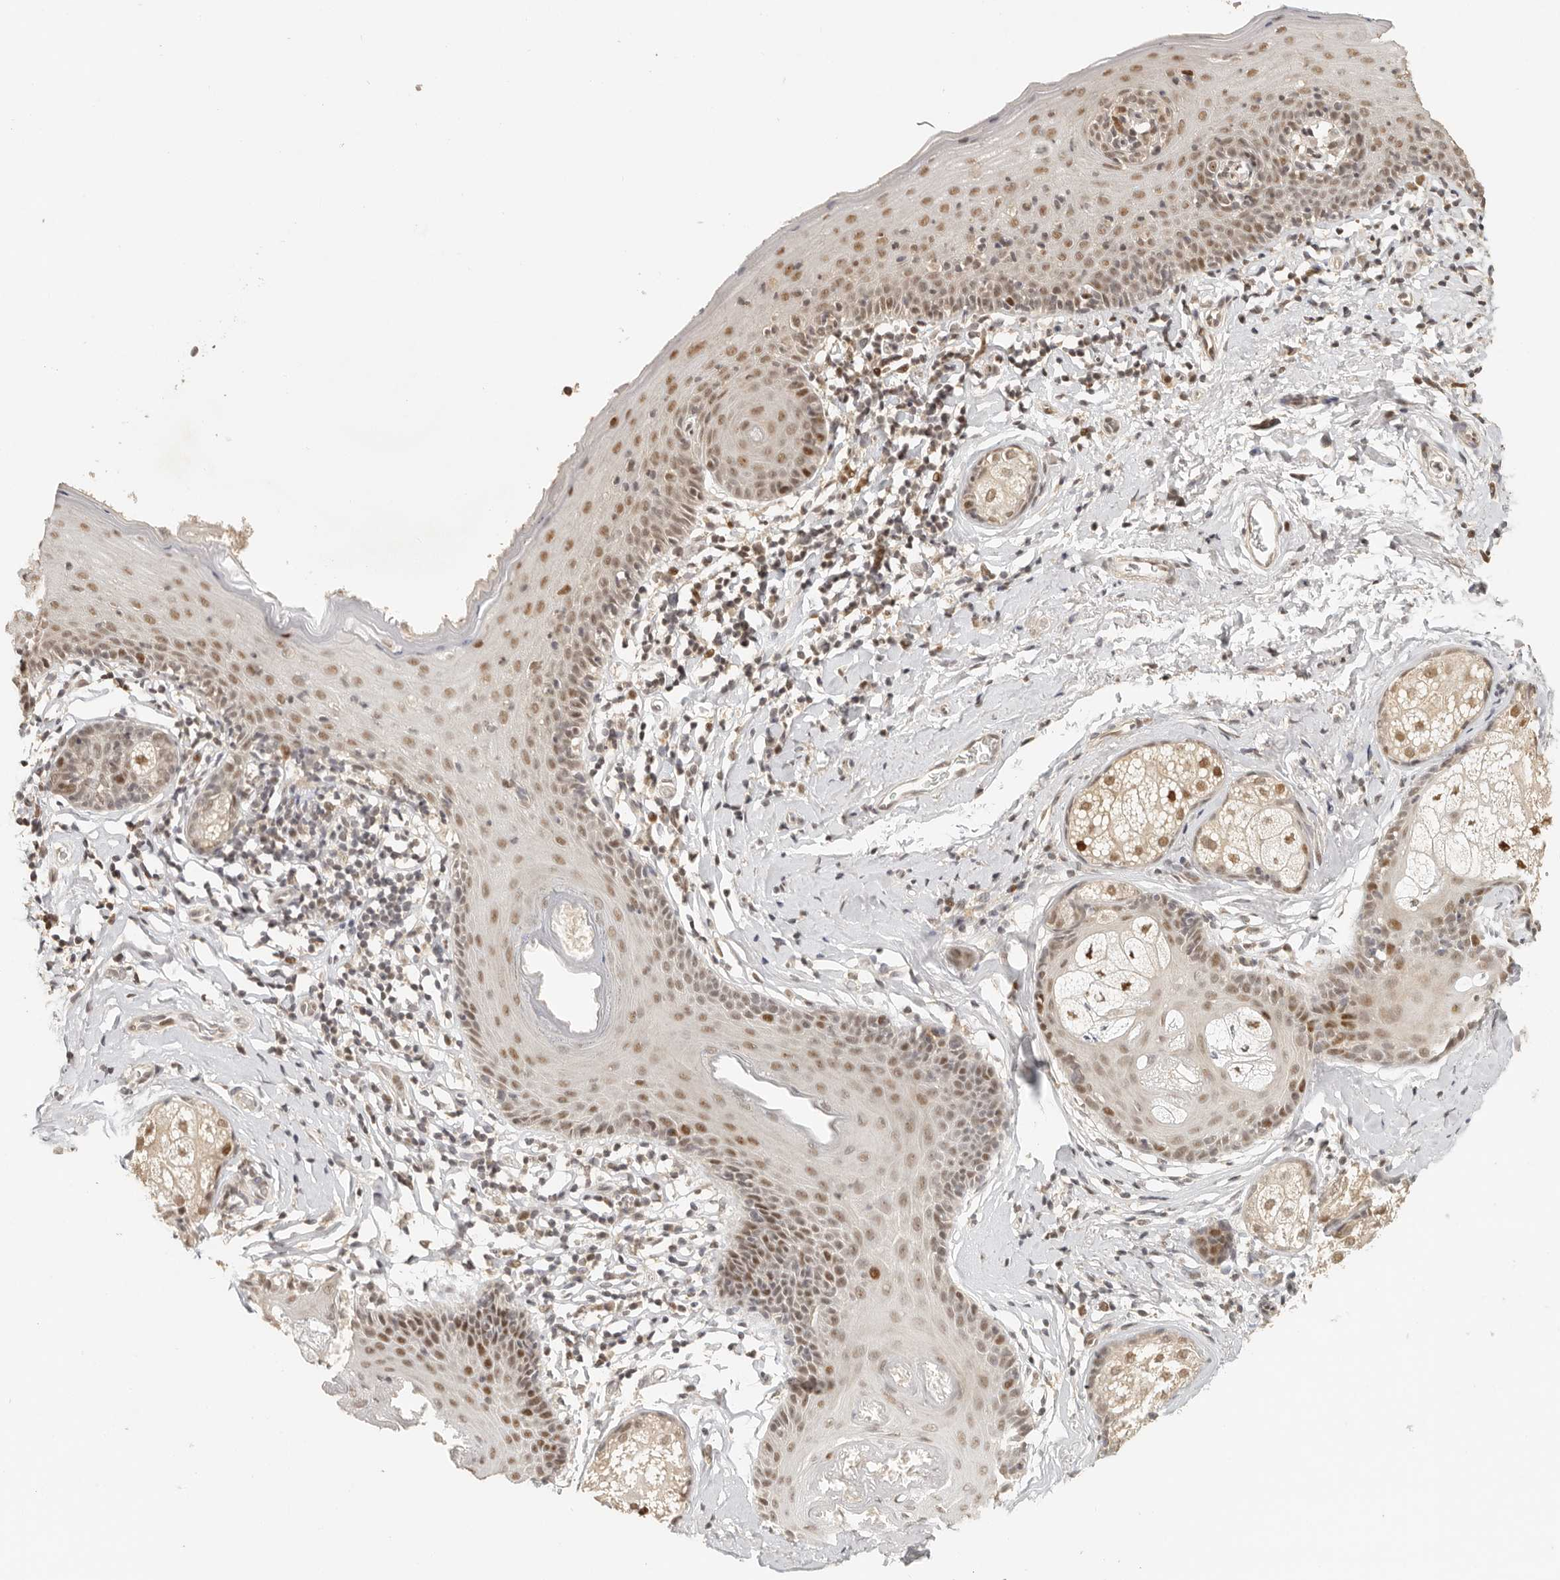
{"staining": {"intensity": "moderate", "quantity": ">75%", "location": "nuclear"}, "tissue": "skin", "cell_type": "Epidermal cells", "image_type": "normal", "snomed": [{"axis": "morphology", "description": "Normal tissue, NOS"}, {"axis": "topography", "description": "Vulva"}], "caption": "Protein expression analysis of benign skin displays moderate nuclear staining in about >75% of epidermal cells. Immunohistochemistry (ihc) stains the protein in brown and the nuclei are stained blue.", "gene": "GPBP1L1", "patient": {"sex": "female", "age": 66}}